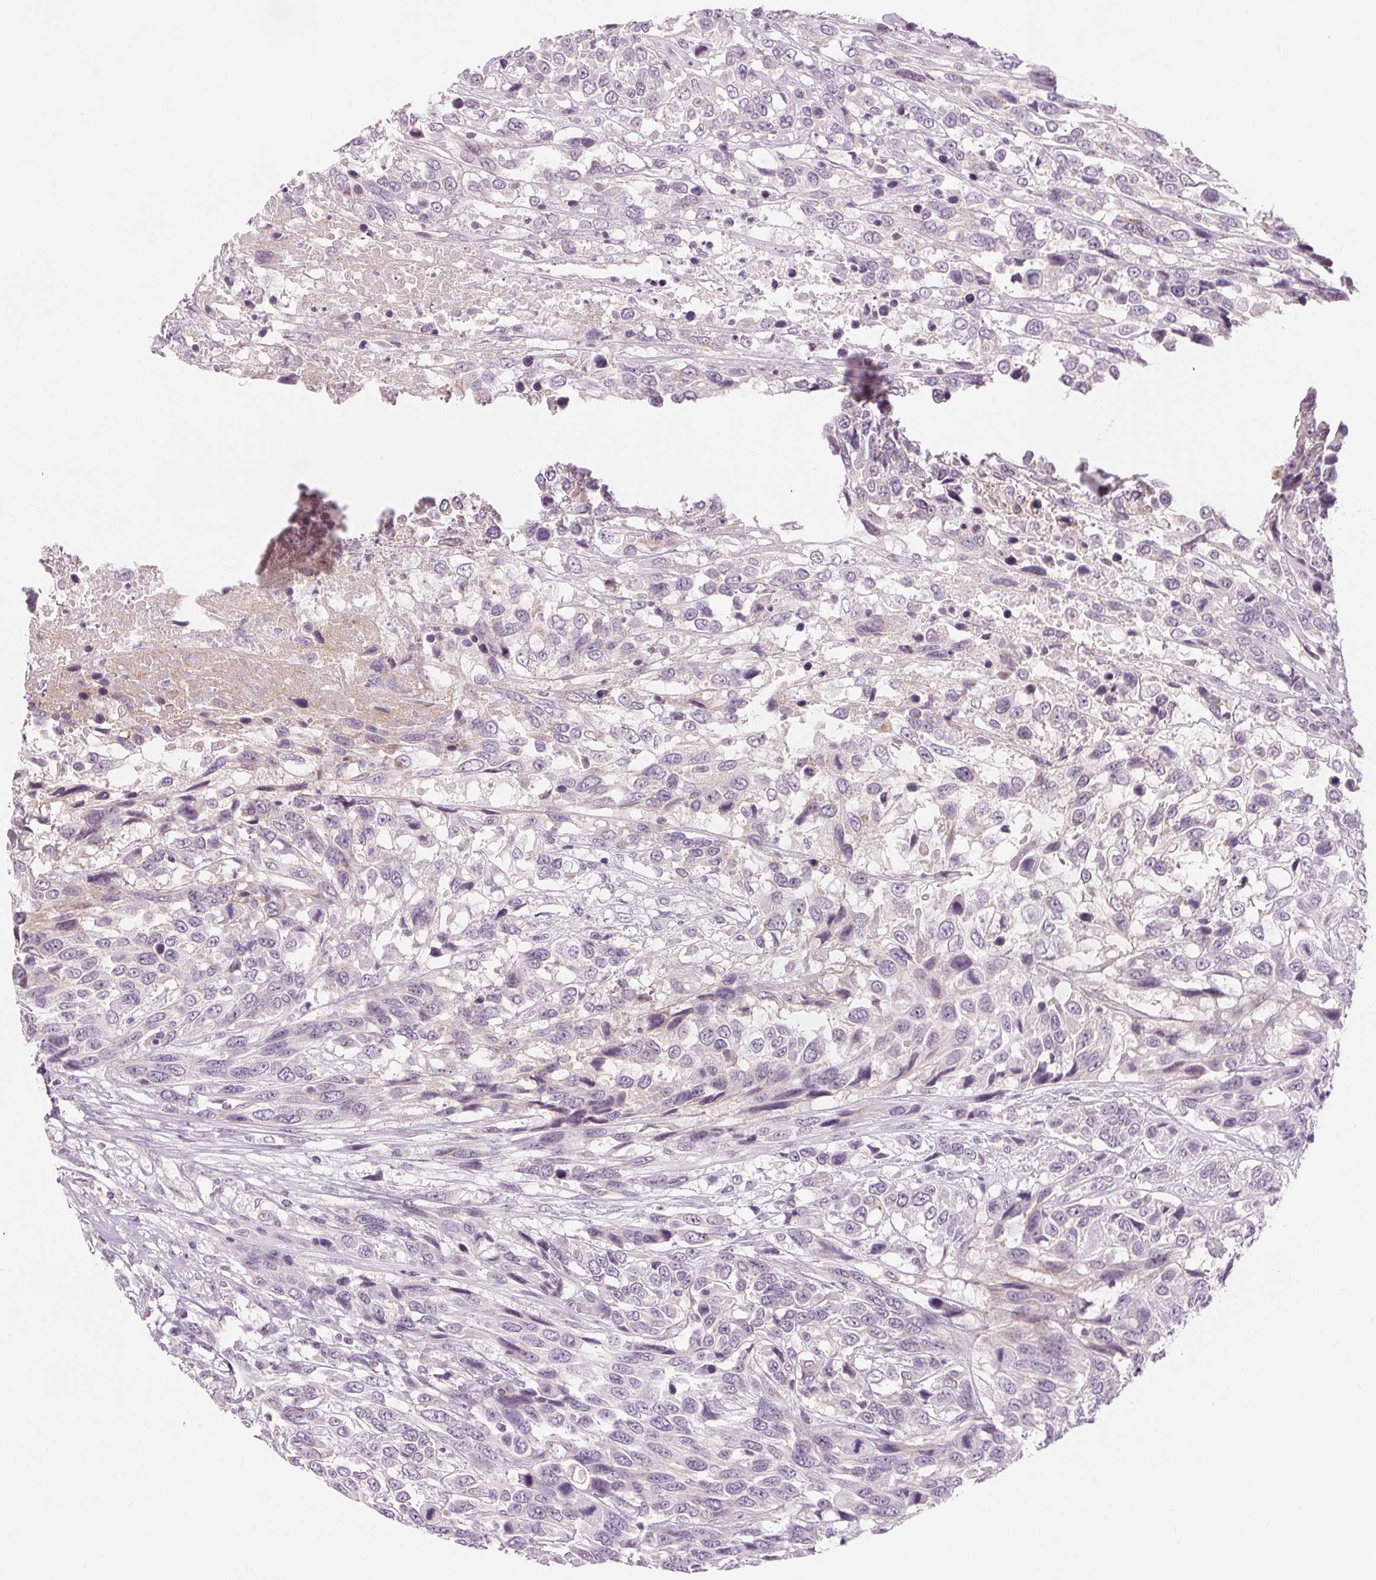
{"staining": {"intensity": "negative", "quantity": "none", "location": "none"}, "tissue": "urothelial cancer", "cell_type": "Tumor cells", "image_type": "cancer", "snomed": [{"axis": "morphology", "description": "Urothelial carcinoma, High grade"}, {"axis": "topography", "description": "Urinary bladder"}], "caption": "A histopathology image of high-grade urothelial carcinoma stained for a protein reveals no brown staining in tumor cells. The staining was performed using DAB to visualize the protein expression in brown, while the nuclei were stained in blue with hematoxylin (Magnification: 20x).", "gene": "EHHADH", "patient": {"sex": "female", "age": 70}}